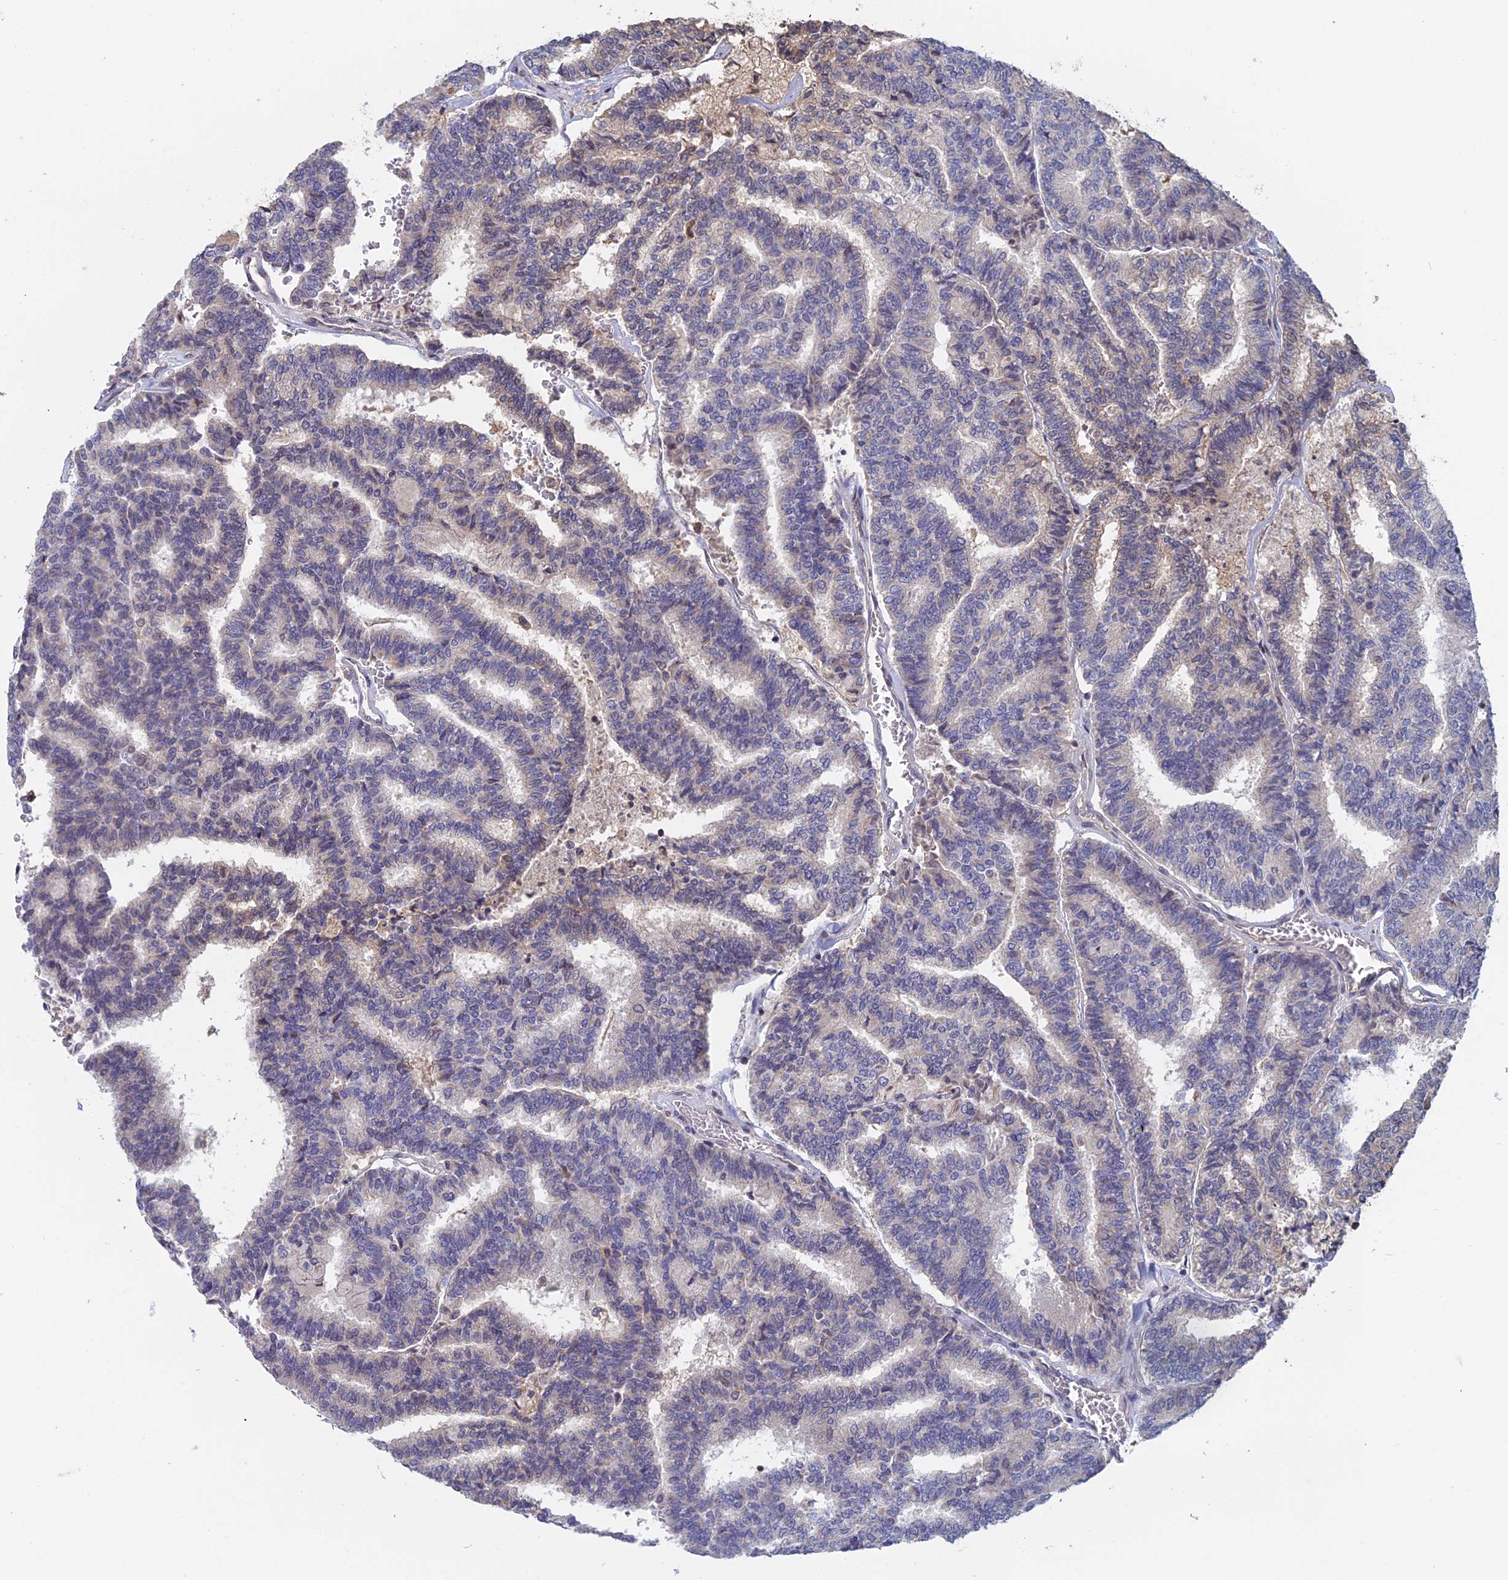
{"staining": {"intensity": "negative", "quantity": "none", "location": "none"}, "tissue": "thyroid cancer", "cell_type": "Tumor cells", "image_type": "cancer", "snomed": [{"axis": "morphology", "description": "Papillary adenocarcinoma, NOS"}, {"axis": "topography", "description": "Thyroid gland"}], "caption": "Immunohistochemistry (IHC) of thyroid cancer demonstrates no expression in tumor cells. (DAB immunohistochemistry, high magnification).", "gene": "FAM98C", "patient": {"sex": "female", "age": 35}}